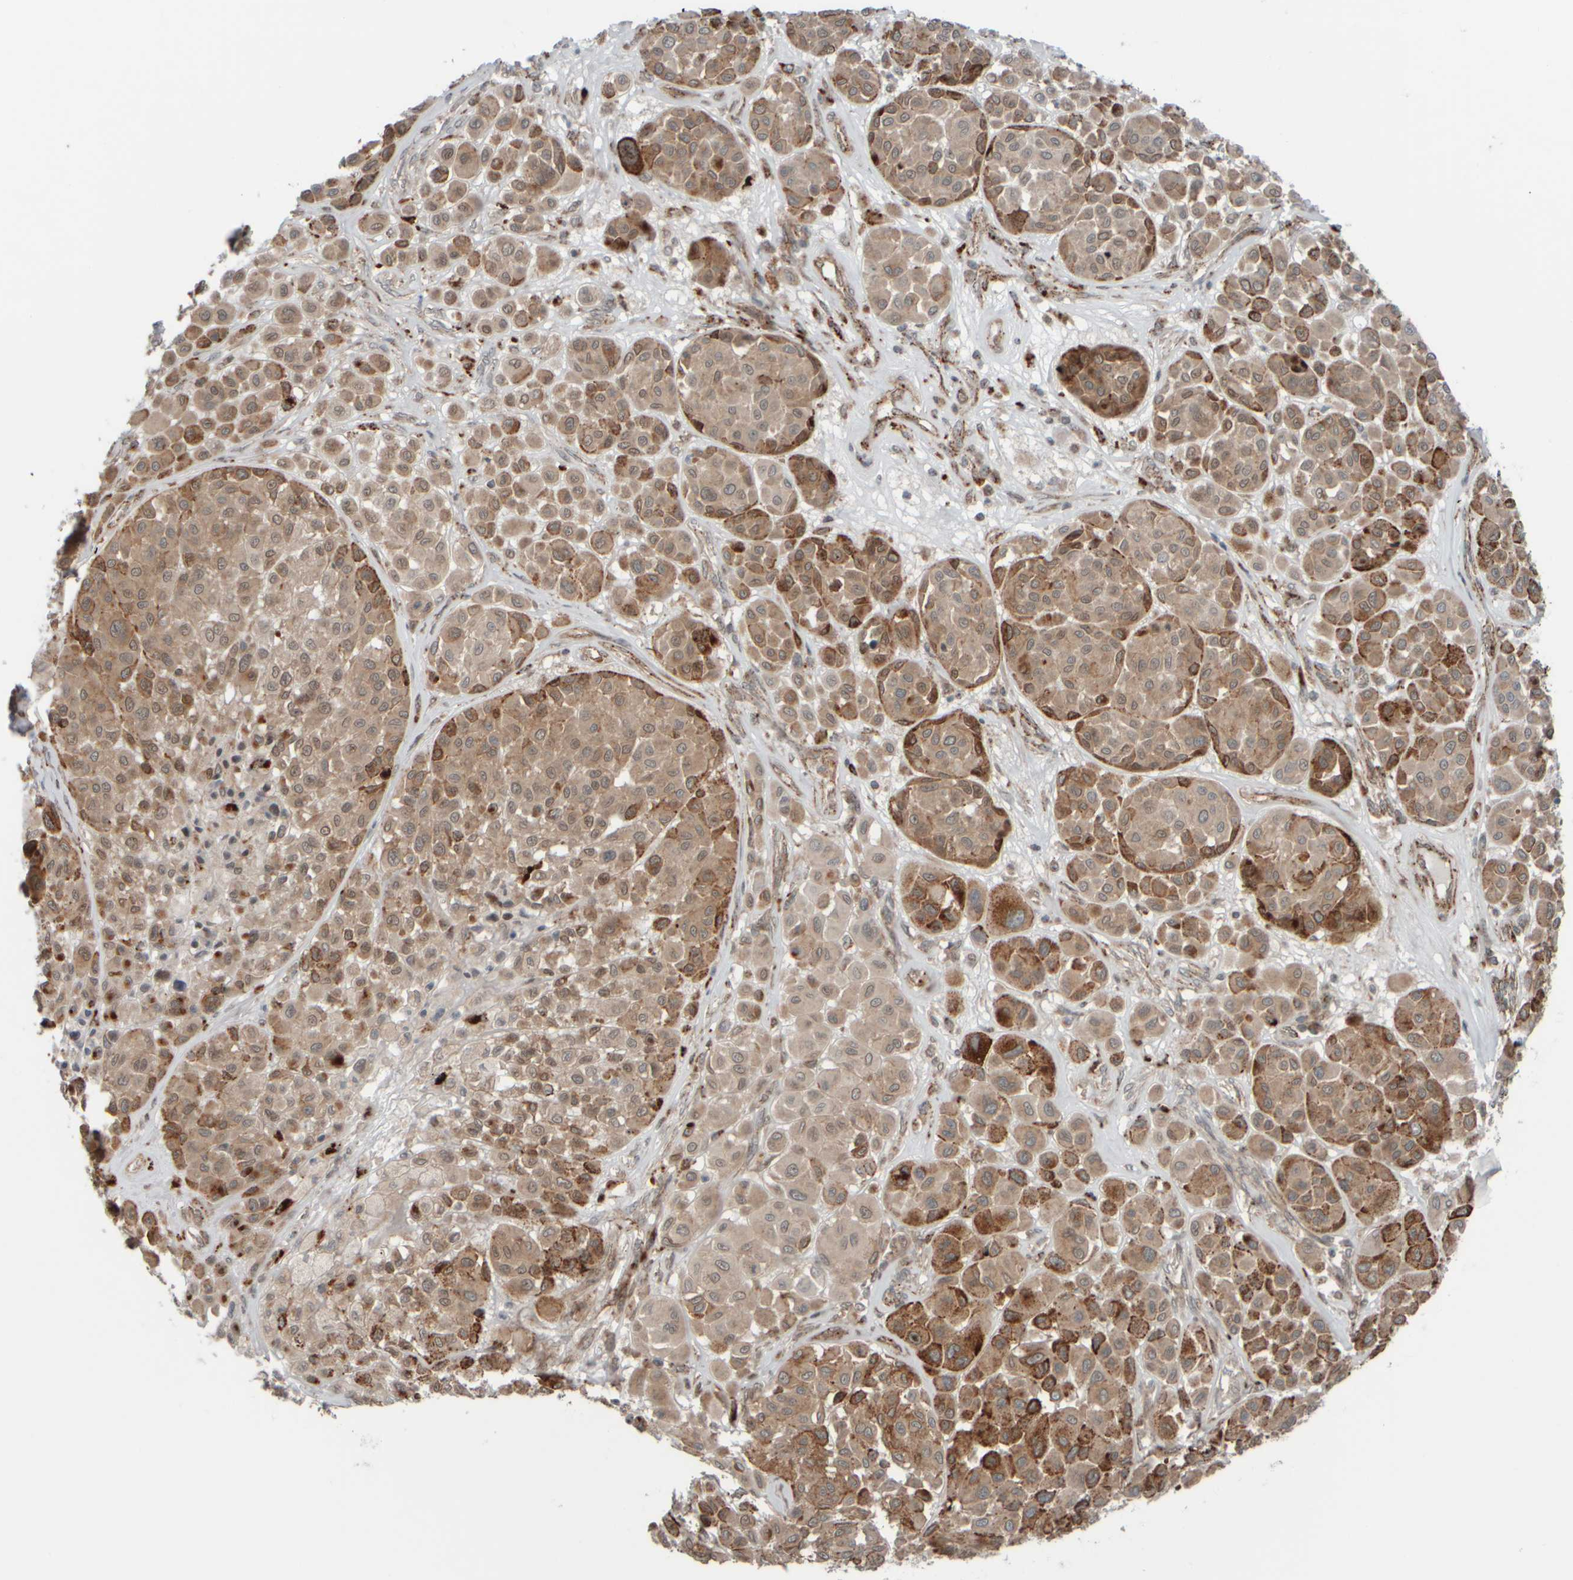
{"staining": {"intensity": "moderate", "quantity": ">75%", "location": "cytoplasmic/membranous"}, "tissue": "melanoma", "cell_type": "Tumor cells", "image_type": "cancer", "snomed": [{"axis": "morphology", "description": "Malignant melanoma, Metastatic site"}, {"axis": "topography", "description": "Soft tissue"}], "caption": "A medium amount of moderate cytoplasmic/membranous expression is present in about >75% of tumor cells in malignant melanoma (metastatic site) tissue.", "gene": "GIGYF1", "patient": {"sex": "male", "age": 41}}